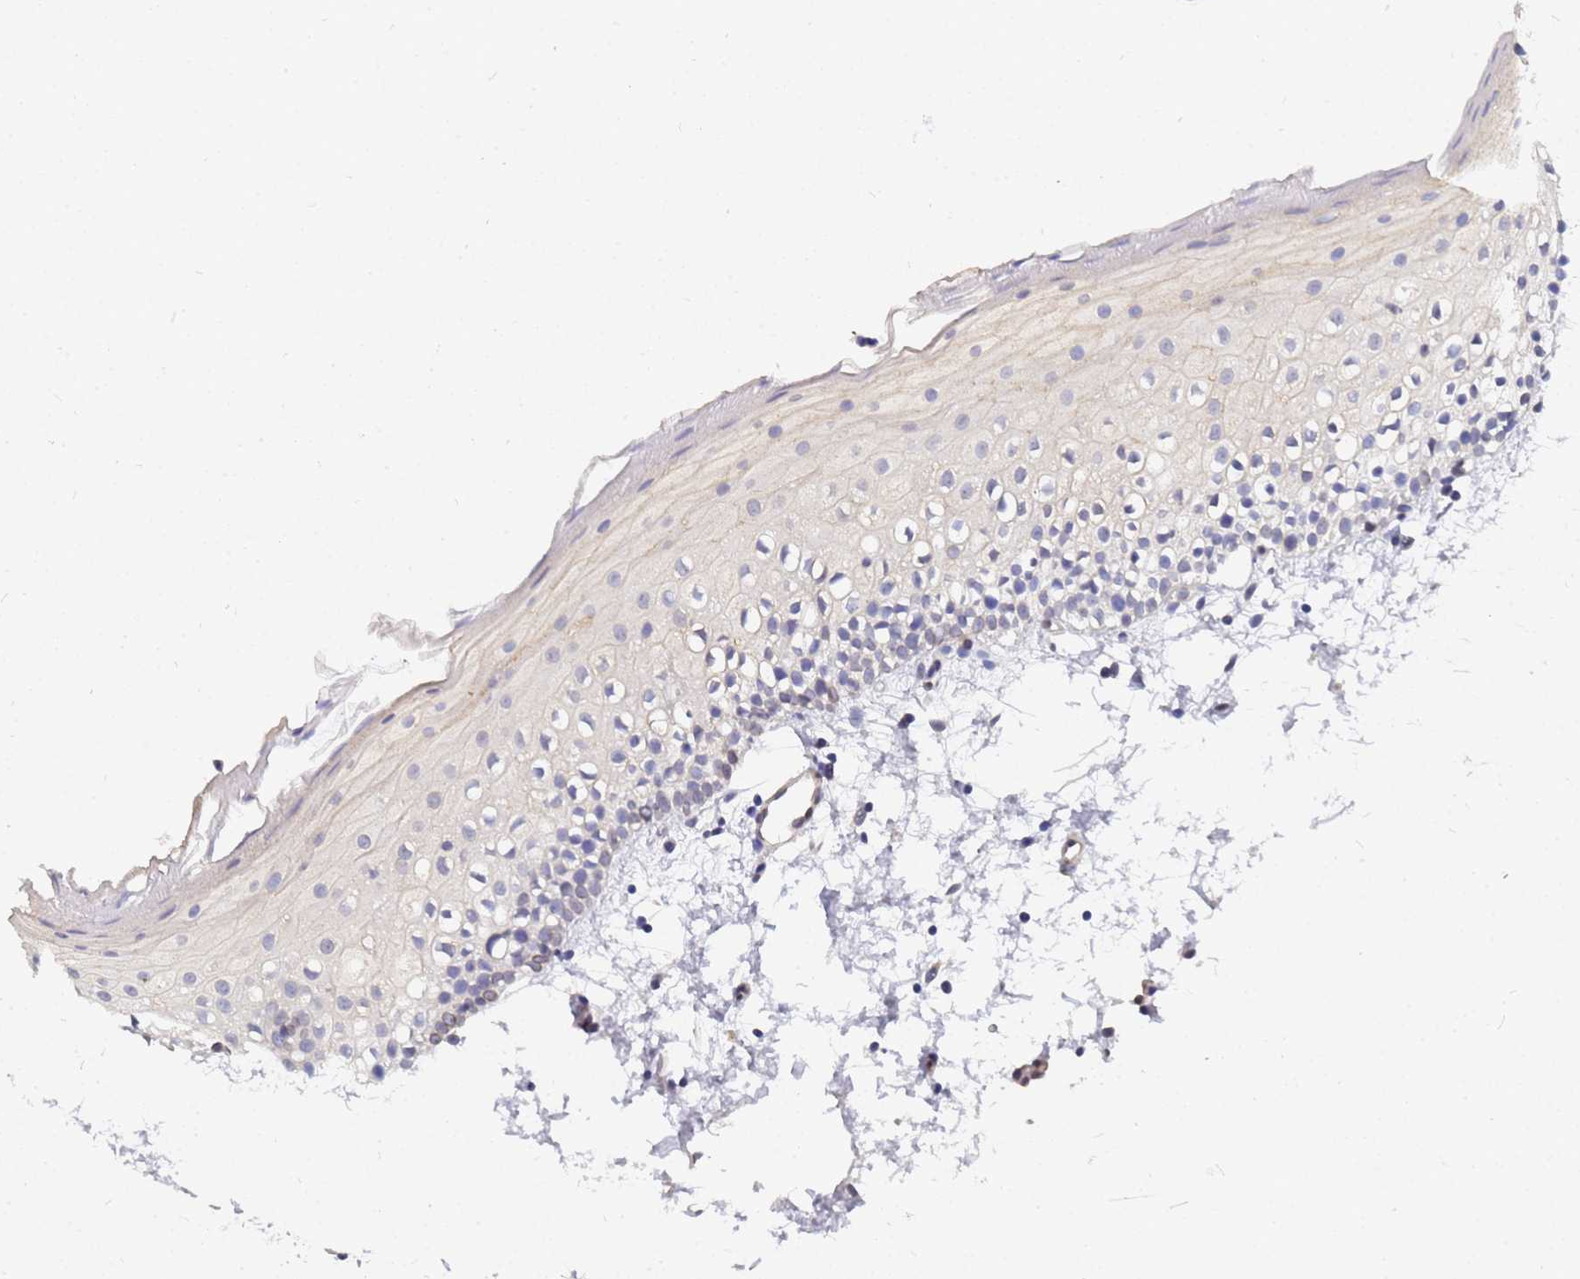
{"staining": {"intensity": "negative", "quantity": "none", "location": "none"}, "tissue": "oral mucosa", "cell_type": "Squamous epithelial cells", "image_type": "normal", "snomed": [{"axis": "morphology", "description": "Normal tissue, NOS"}, {"axis": "topography", "description": "Oral tissue"}], "caption": "A histopathology image of oral mucosa stained for a protein reveals no brown staining in squamous epithelial cells.", "gene": "FAM166B", "patient": {"sex": "male", "age": 28}}